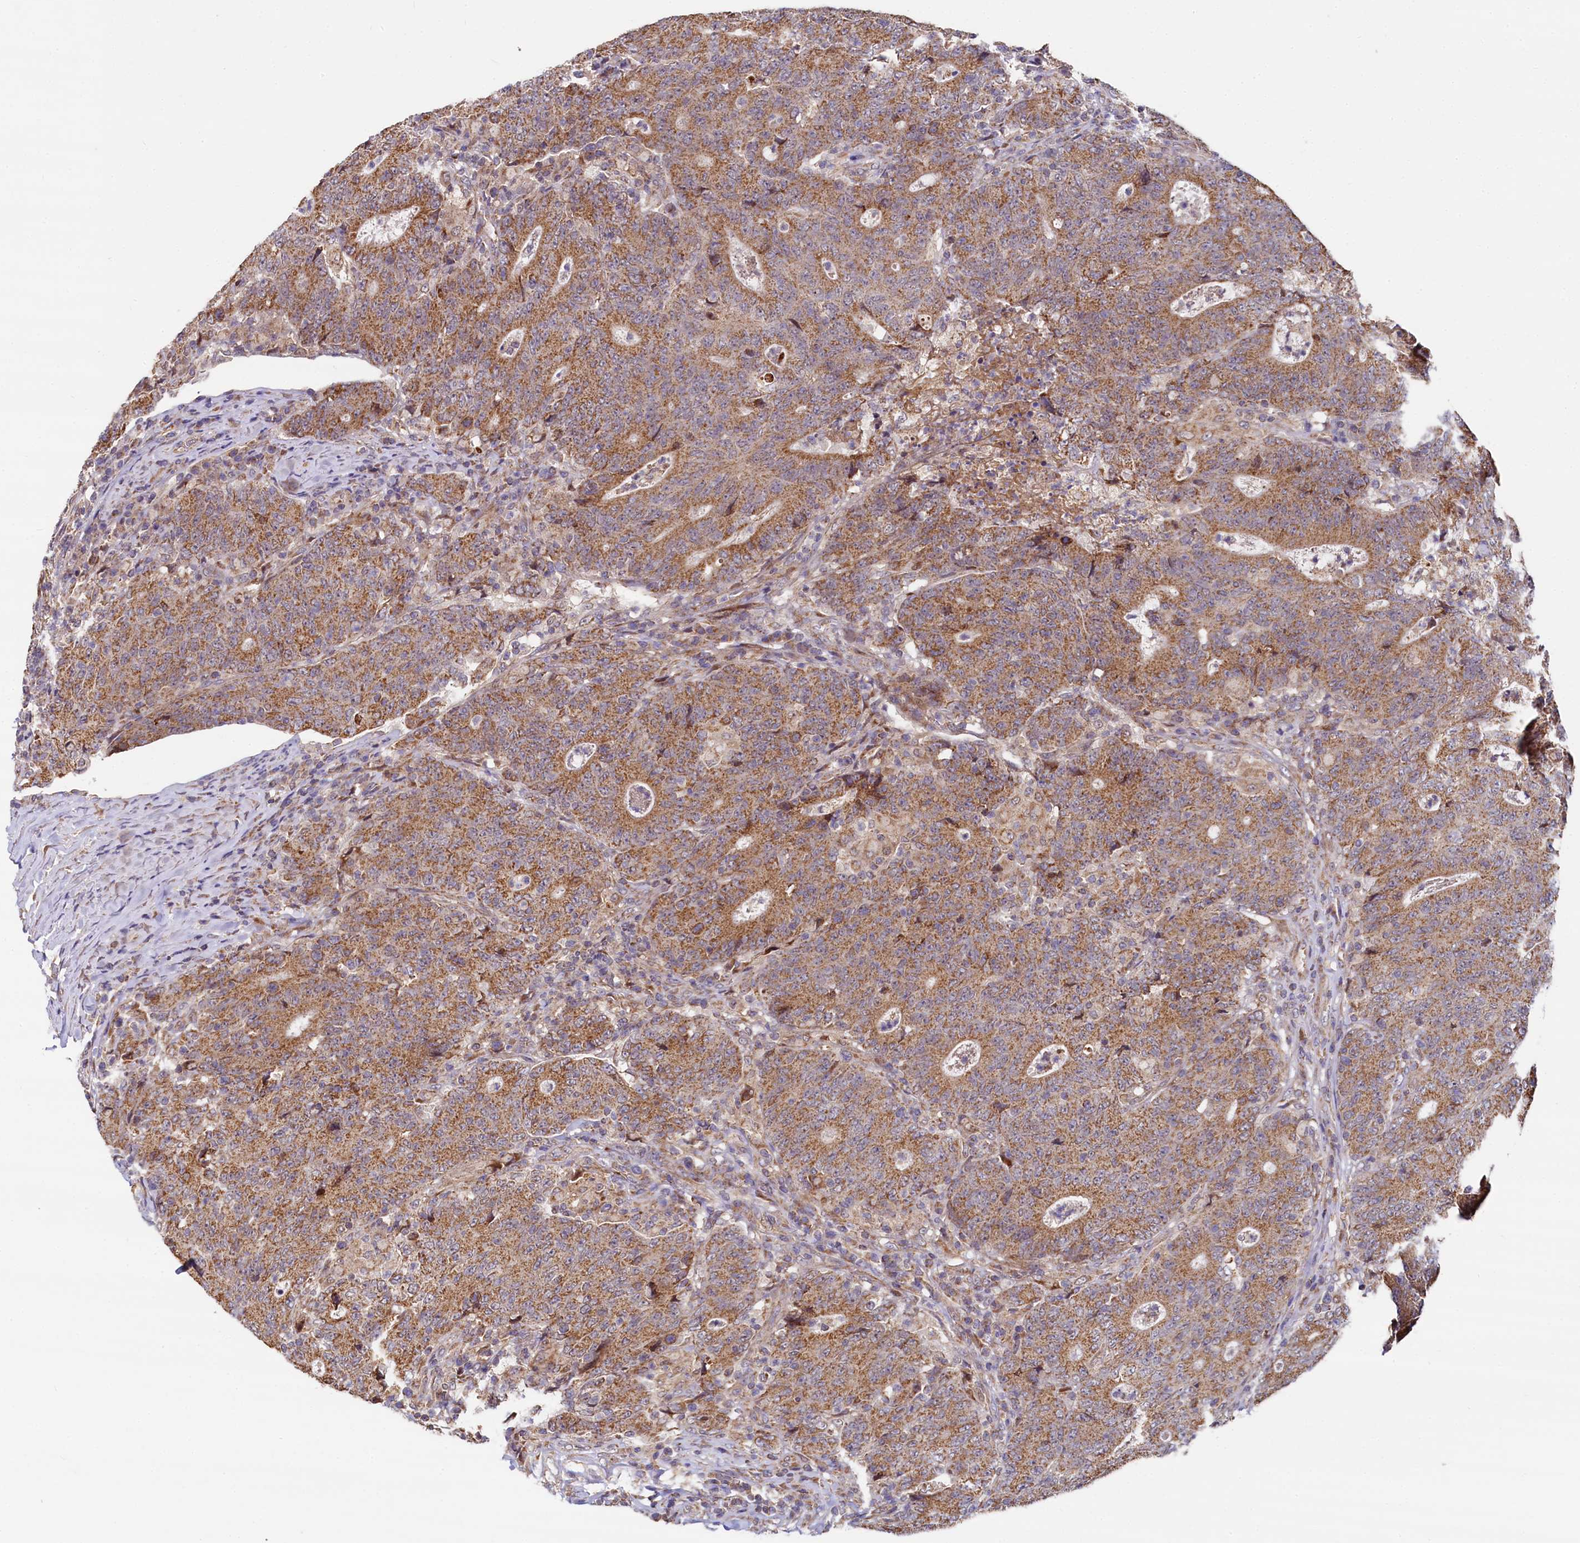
{"staining": {"intensity": "moderate", "quantity": ">75%", "location": "cytoplasmic/membranous"}, "tissue": "colorectal cancer", "cell_type": "Tumor cells", "image_type": "cancer", "snomed": [{"axis": "morphology", "description": "Adenocarcinoma, NOS"}, {"axis": "topography", "description": "Colon"}], "caption": "About >75% of tumor cells in colorectal cancer (adenocarcinoma) display moderate cytoplasmic/membranous protein staining as visualized by brown immunohistochemical staining.", "gene": "SPRYD3", "patient": {"sex": "female", "age": 75}}